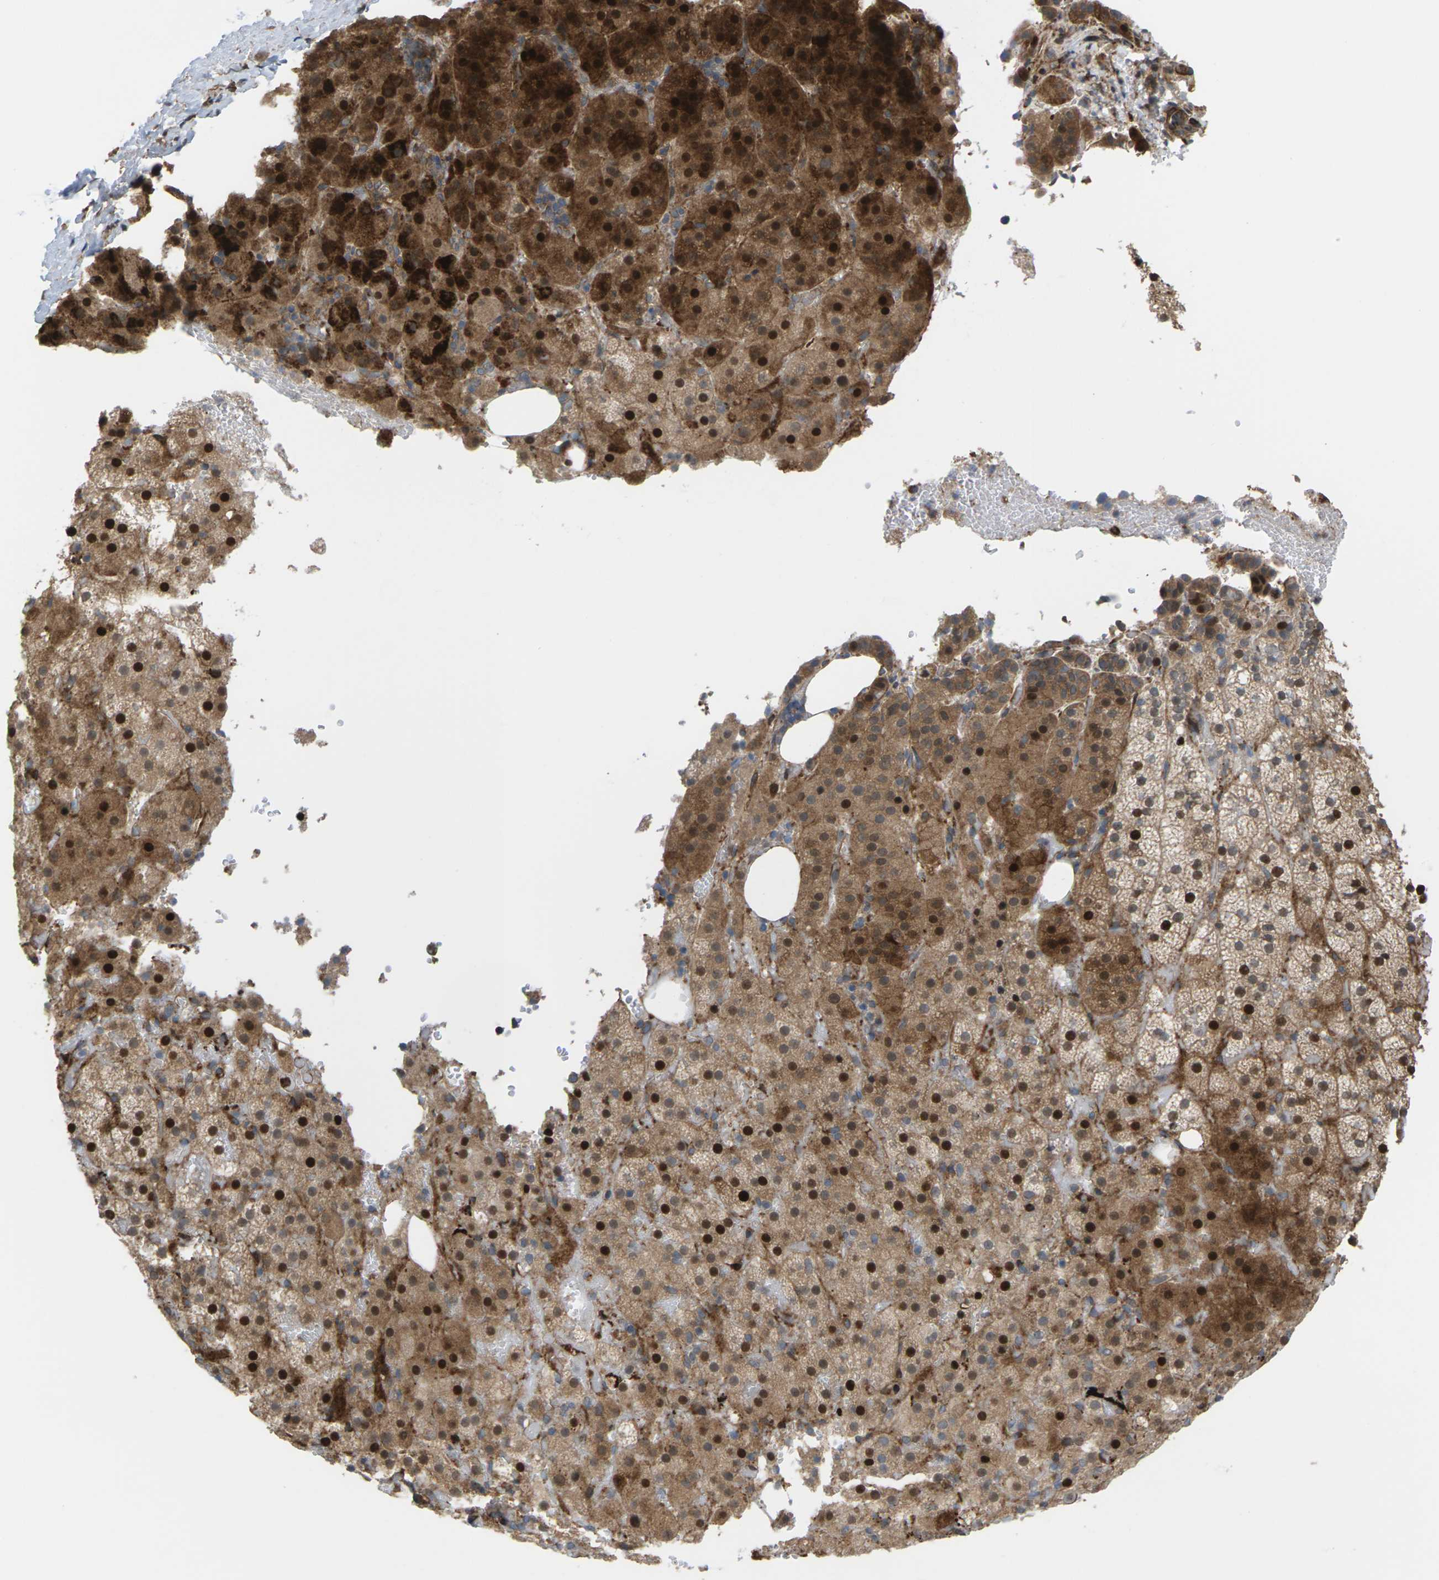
{"staining": {"intensity": "strong", "quantity": ">75%", "location": "cytoplasmic/membranous,nuclear"}, "tissue": "adrenal gland", "cell_type": "Glandular cells", "image_type": "normal", "snomed": [{"axis": "morphology", "description": "Normal tissue, NOS"}, {"axis": "topography", "description": "Adrenal gland"}], "caption": "Adrenal gland stained with a brown dye demonstrates strong cytoplasmic/membranous,nuclear positive positivity in approximately >75% of glandular cells.", "gene": "ROBO1", "patient": {"sex": "female", "age": 59}}